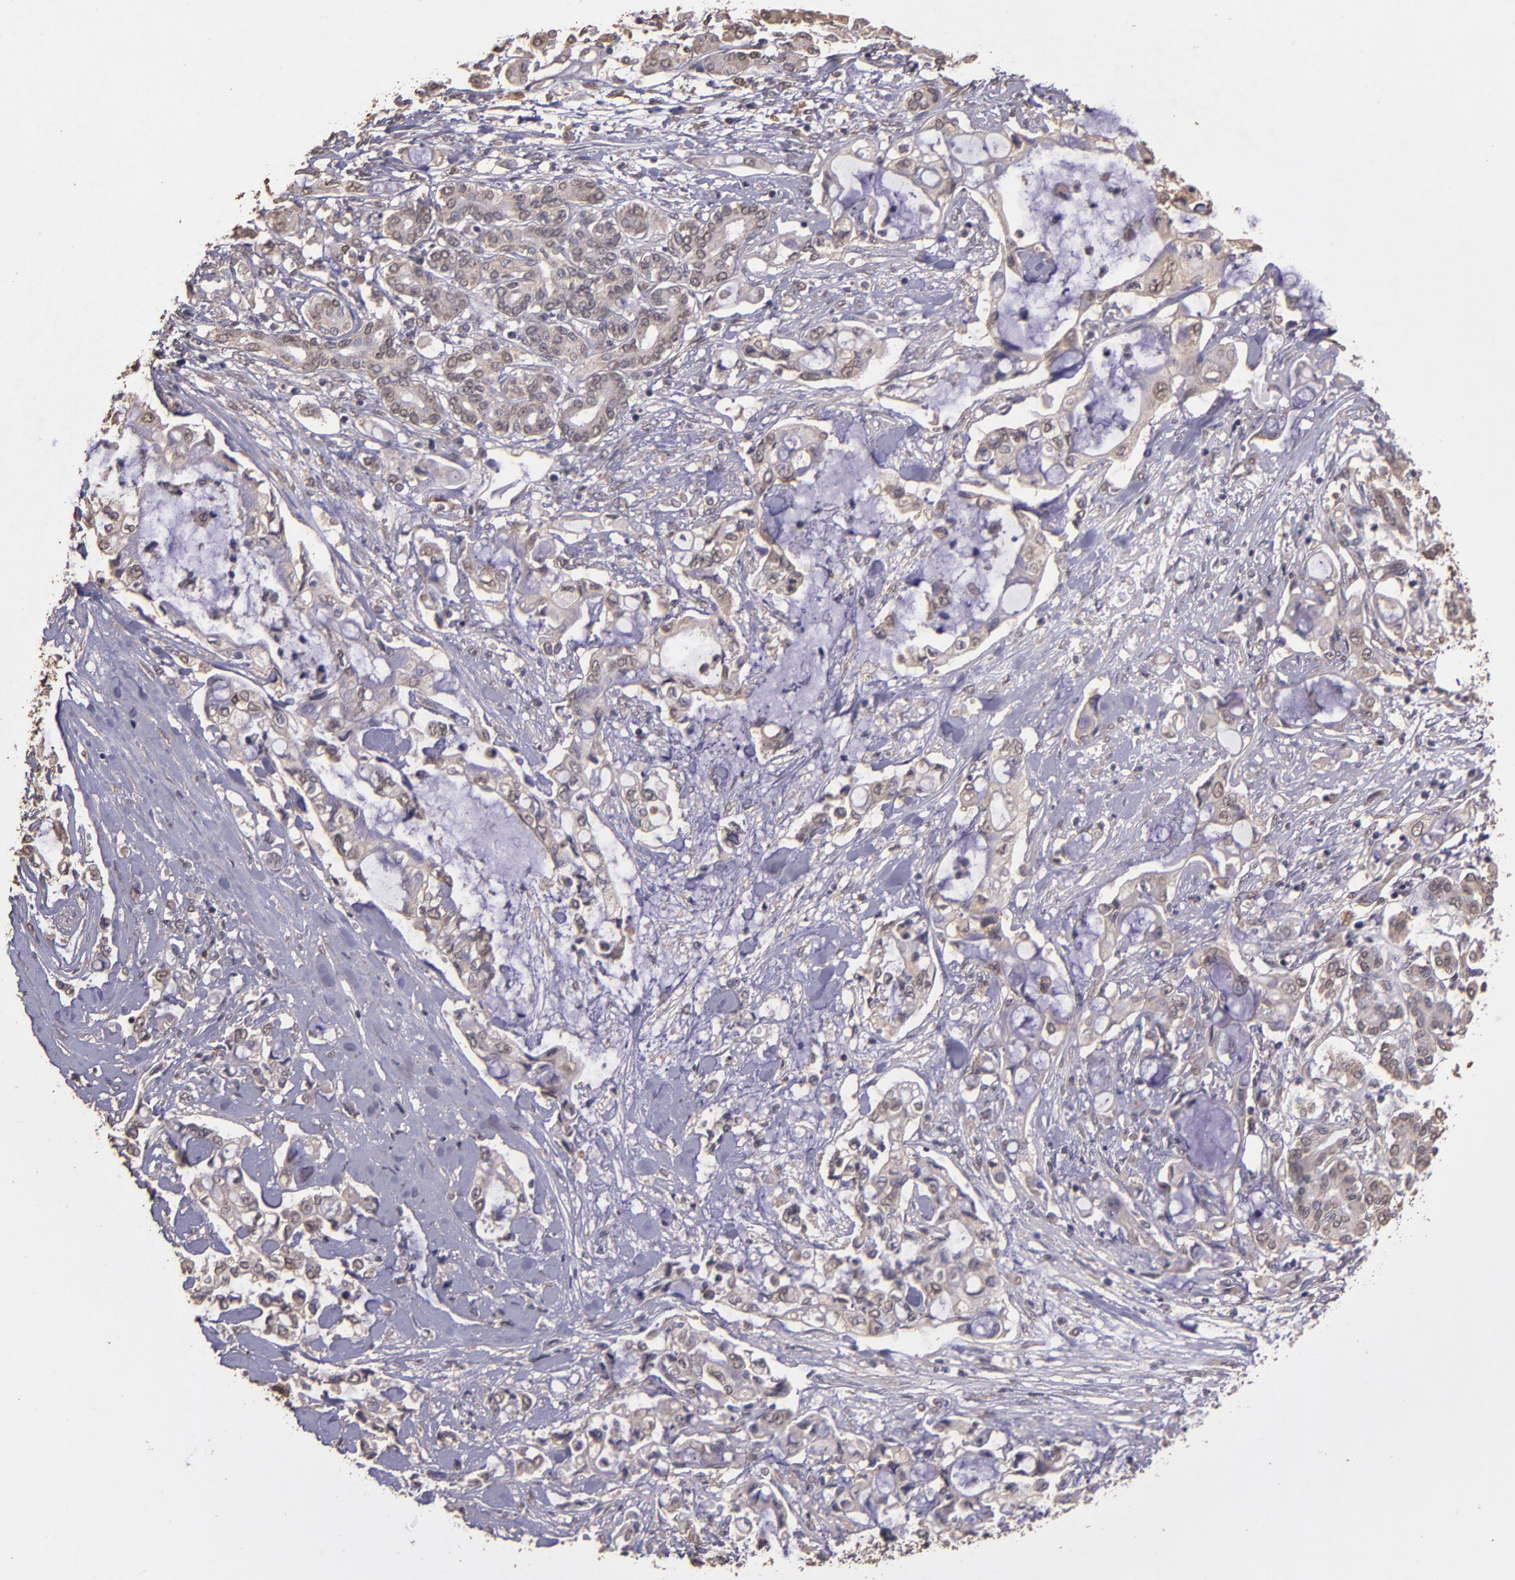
{"staining": {"intensity": "weak", "quantity": "25%-75%", "location": "cytoplasmic/membranous,nuclear"}, "tissue": "pancreatic cancer", "cell_type": "Tumor cells", "image_type": "cancer", "snomed": [{"axis": "morphology", "description": "Adenocarcinoma, NOS"}, {"axis": "topography", "description": "Pancreas"}], "caption": "A low amount of weak cytoplasmic/membranous and nuclear expression is identified in about 25%-75% of tumor cells in pancreatic adenocarcinoma tissue. The staining was performed using DAB to visualize the protein expression in brown, while the nuclei were stained in blue with hematoxylin (Magnification: 20x).", "gene": "HECTD1", "patient": {"sex": "female", "age": 70}}